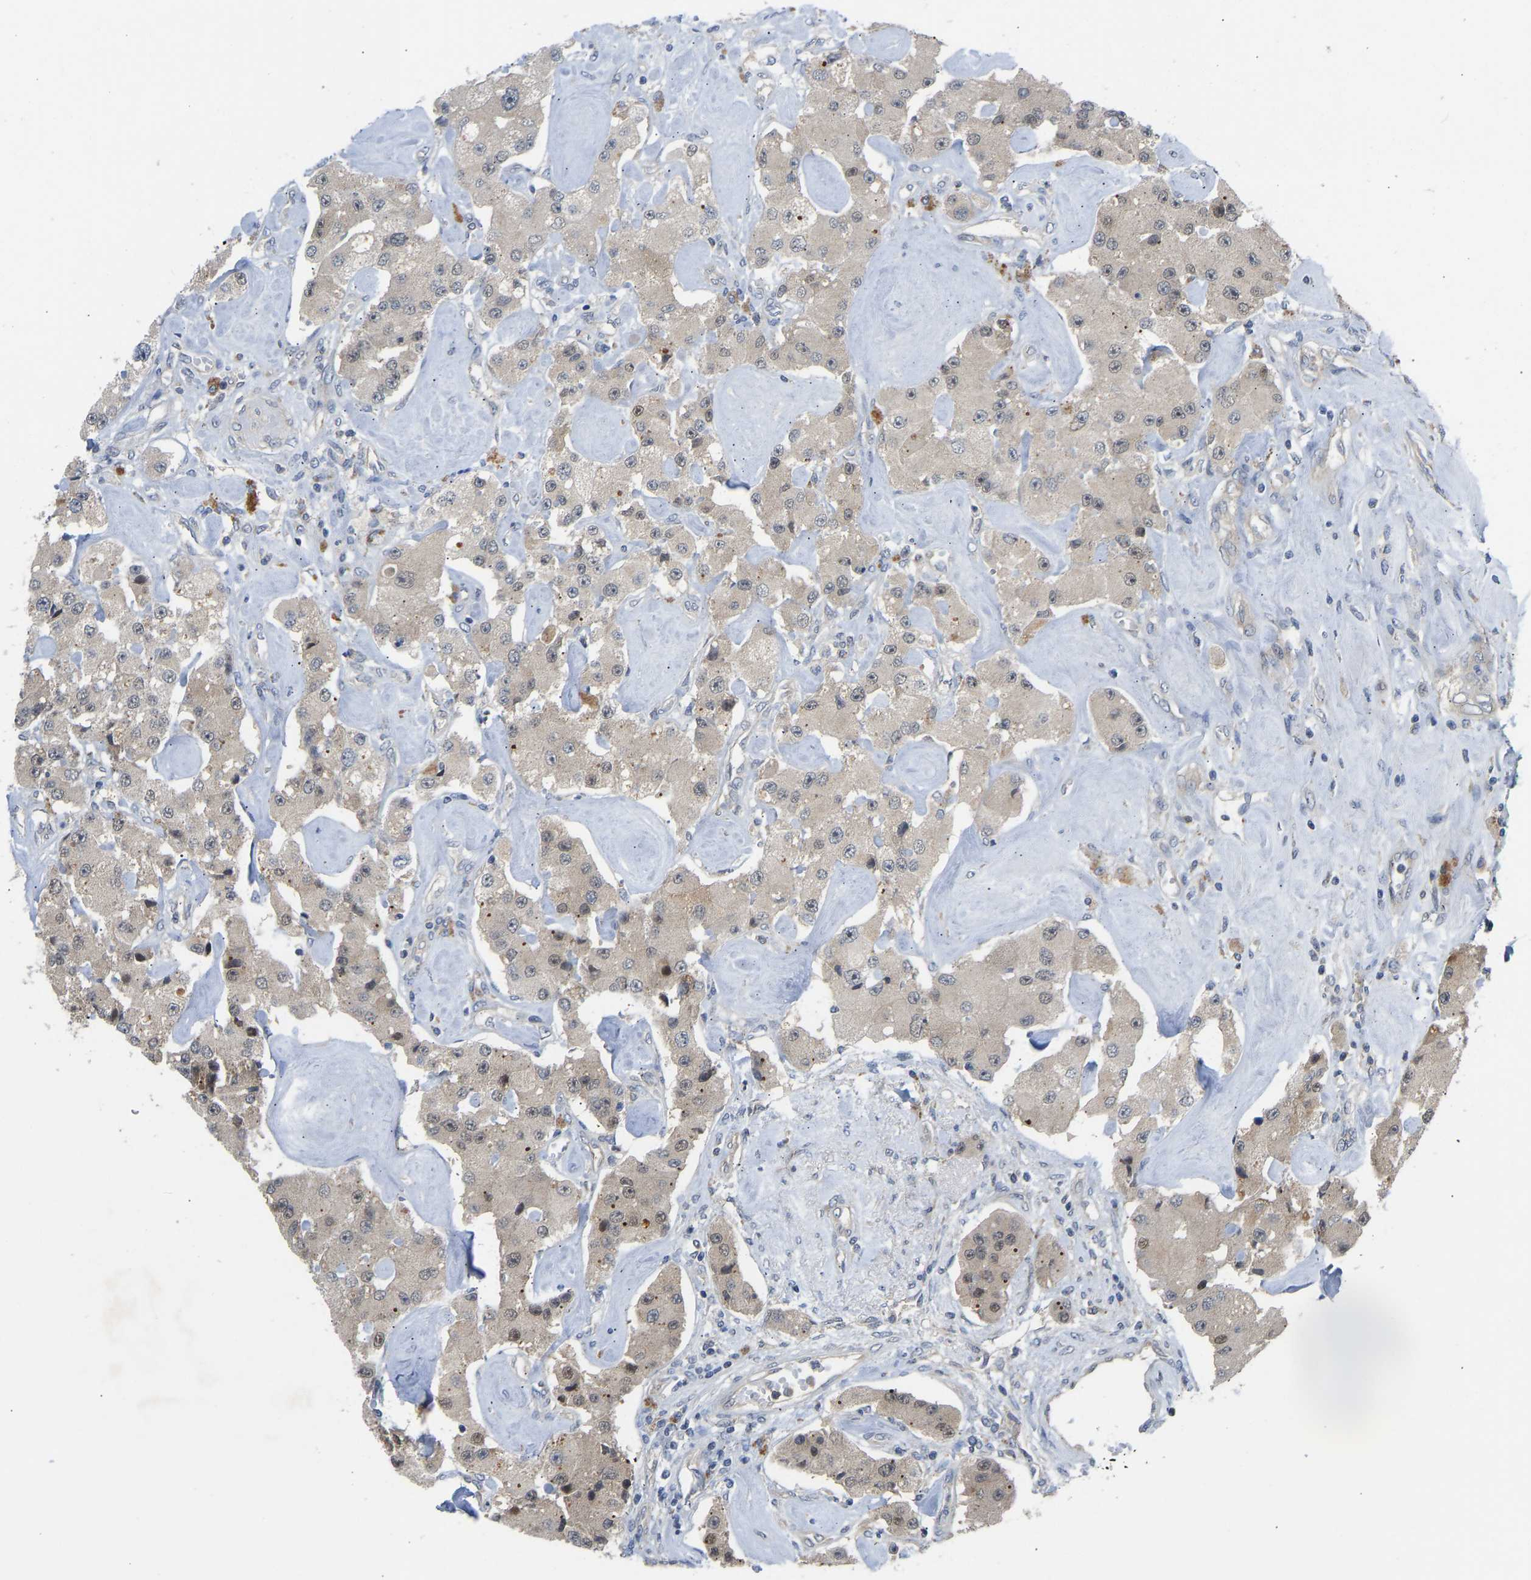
{"staining": {"intensity": "weak", "quantity": "<25%", "location": "cytoplasmic/membranous,nuclear"}, "tissue": "carcinoid", "cell_type": "Tumor cells", "image_type": "cancer", "snomed": [{"axis": "morphology", "description": "Carcinoid, malignant, NOS"}, {"axis": "topography", "description": "Pancreas"}], "caption": "Tumor cells are negative for protein expression in human carcinoid. (Brightfield microscopy of DAB (3,3'-diaminobenzidine) IHC at high magnification).", "gene": "ZNF251", "patient": {"sex": "male", "age": 41}}